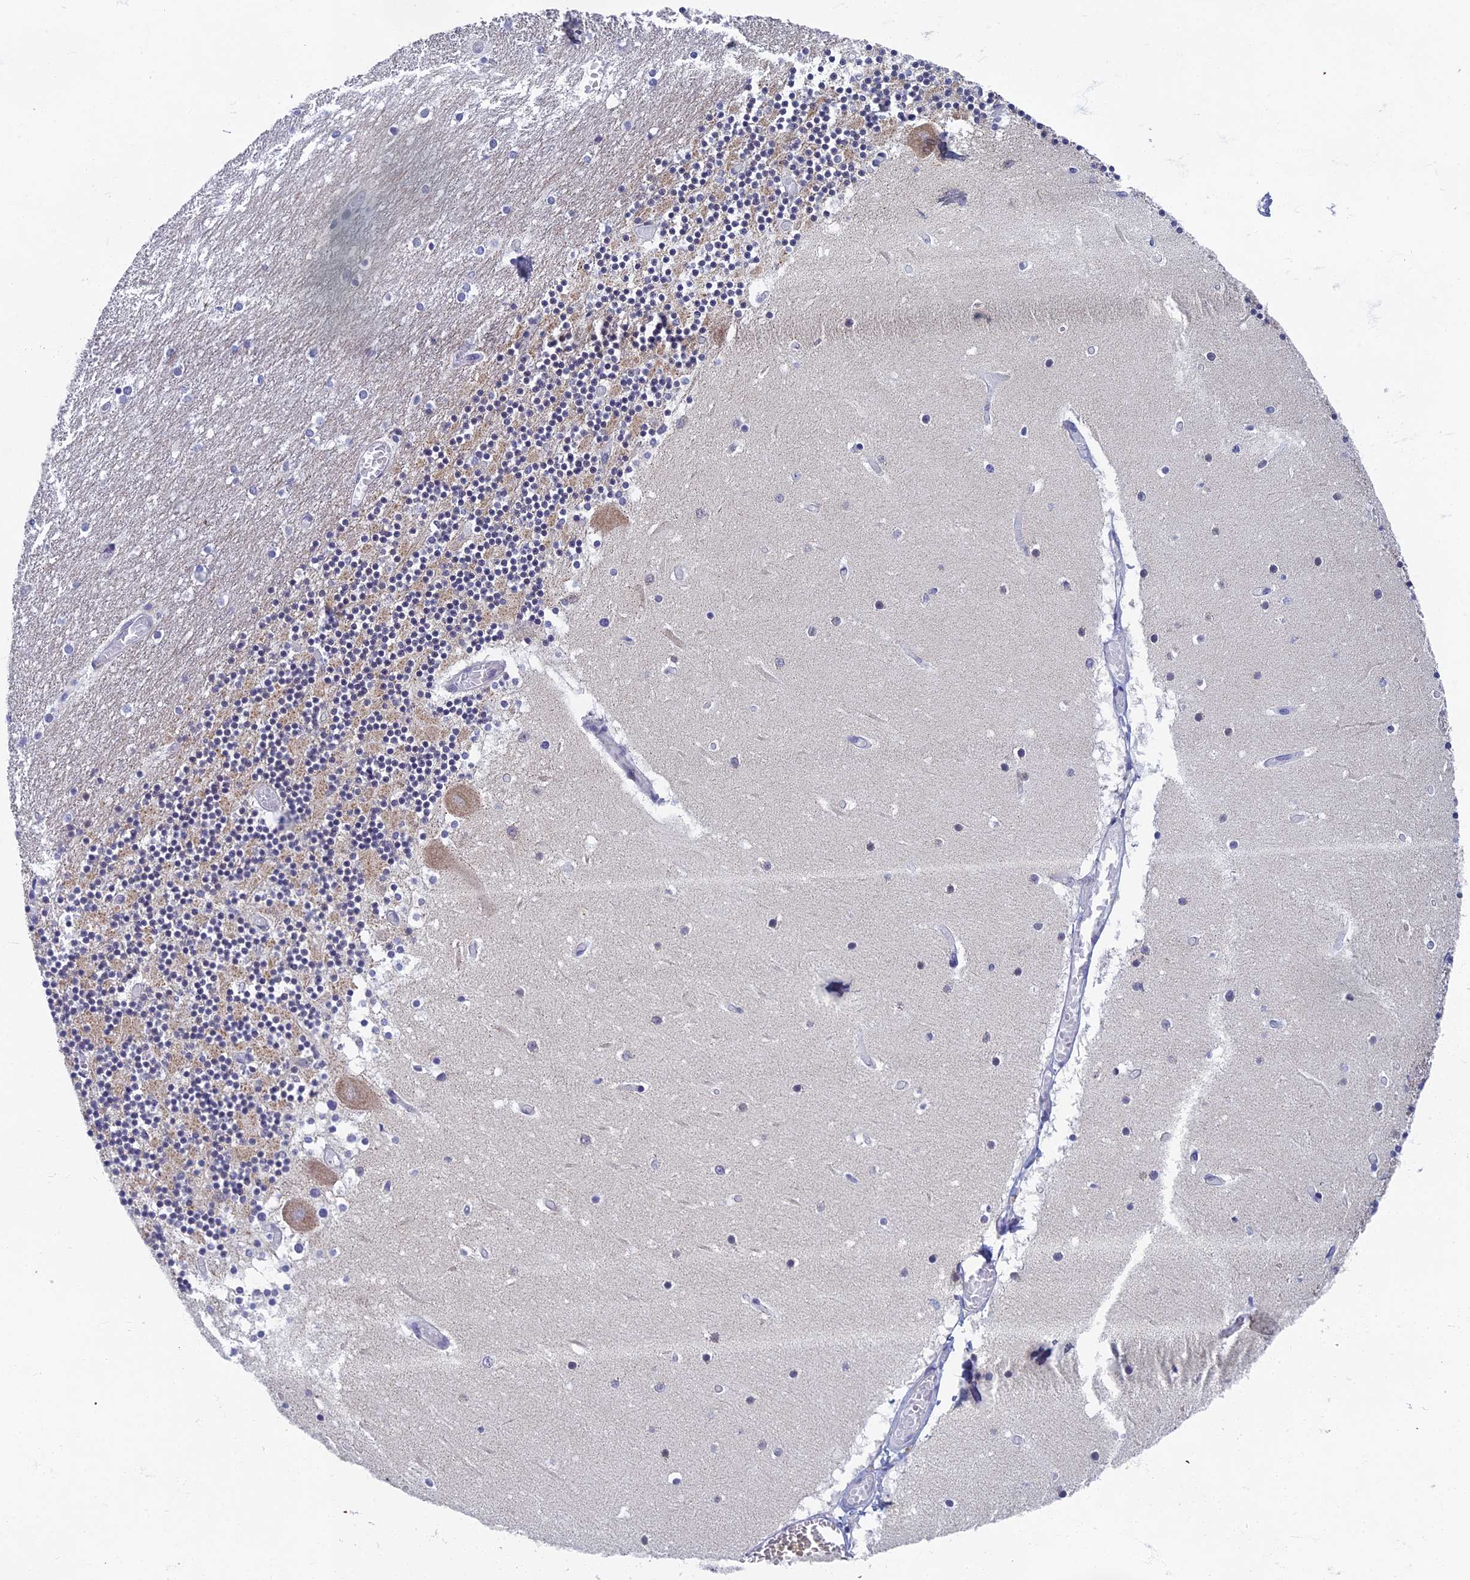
{"staining": {"intensity": "weak", "quantity": "25%-75%", "location": "cytoplasmic/membranous"}, "tissue": "cerebellum", "cell_type": "Cells in granular layer", "image_type": "normal", "snomed": [{"axis": "morphology", "description": "Normal tissue, NOS"}, {"axis": "topography", "description": "Cerebellum"}], "caption": "About 25%-75% of cells in granular layer in unremarkable cerebellum display weak cytoplasmic/membranous protein expression as visualized by brown immunohistochemical staining.", "gene": "SPIN4", "patient": {"sex": "female", "age": 28}}